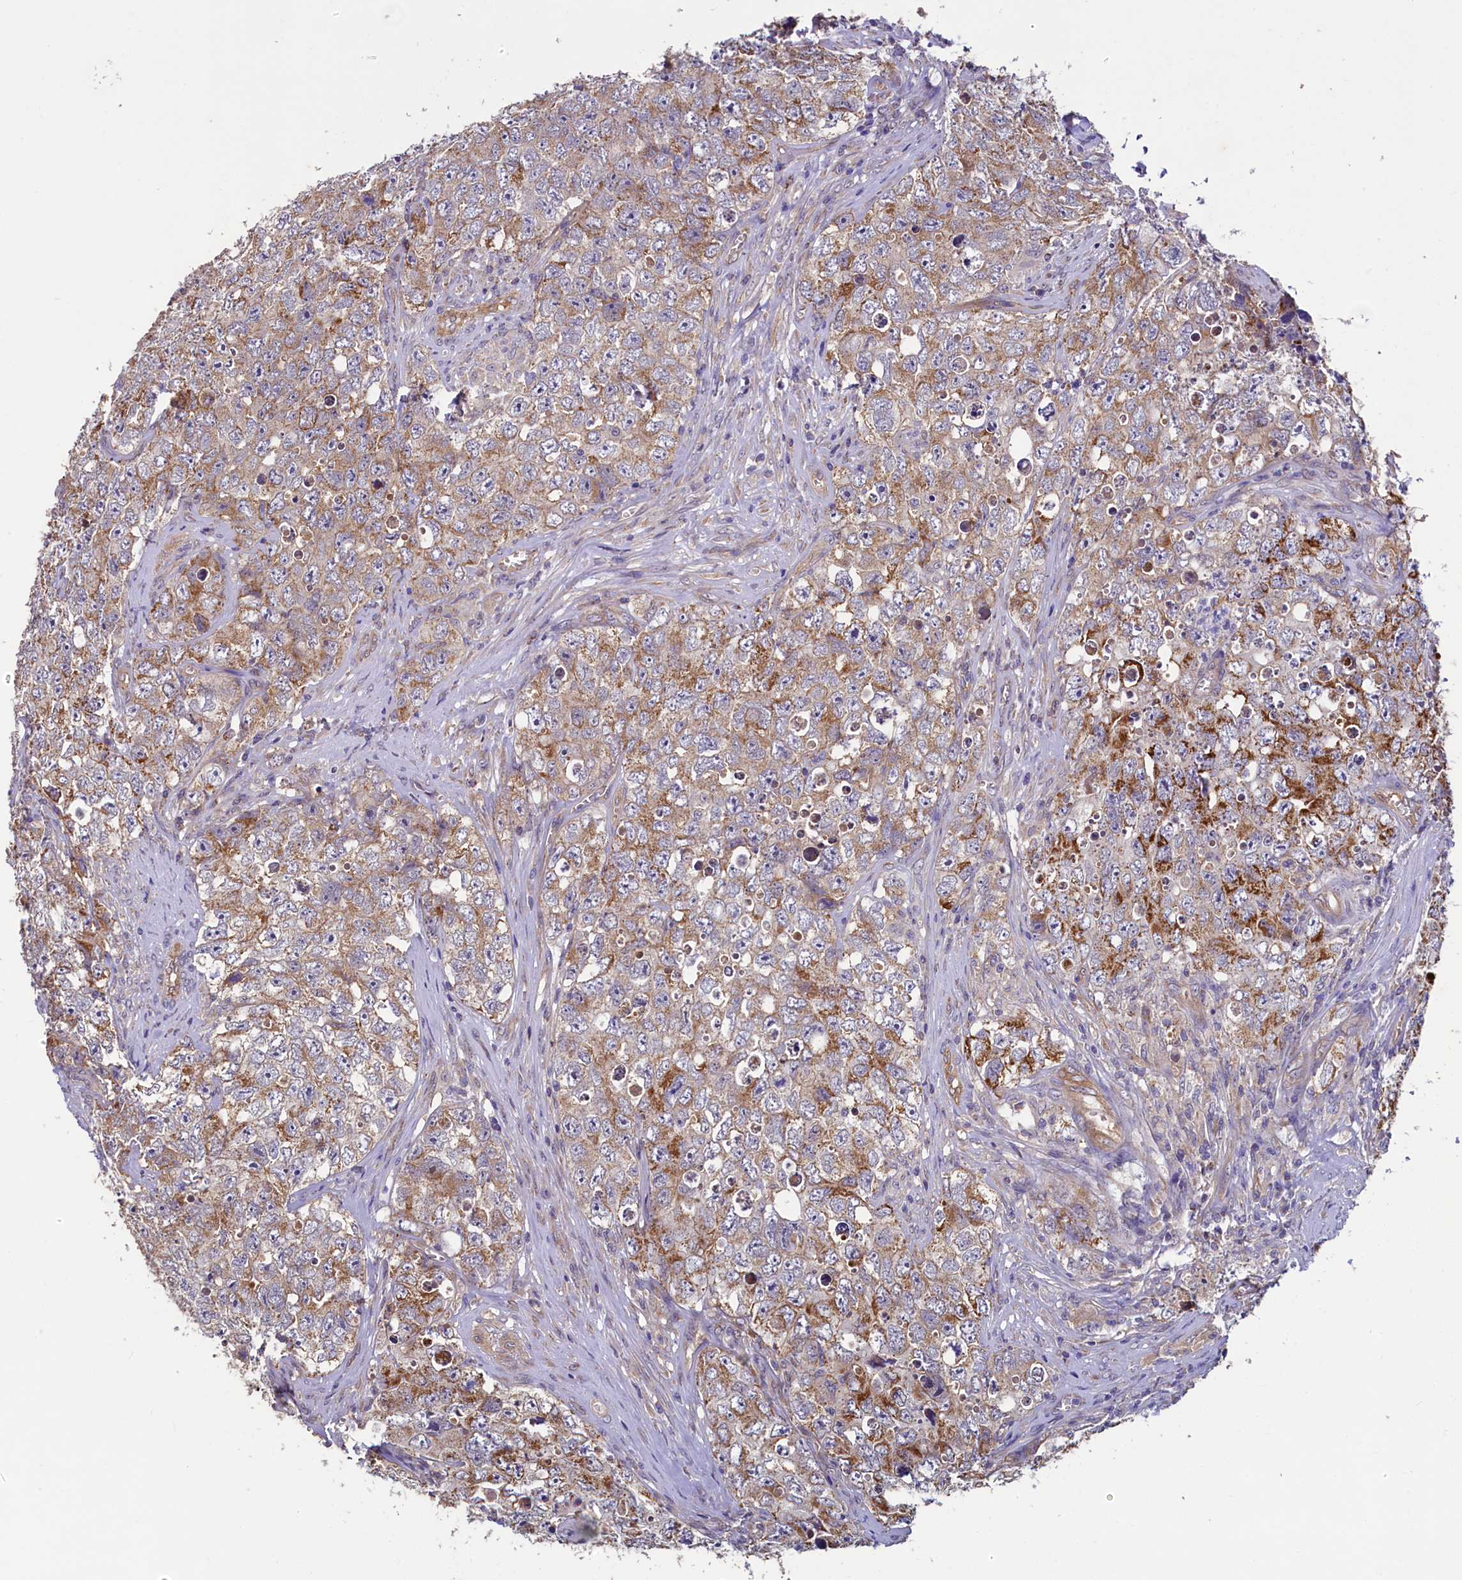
{"staining": {"intensity": "strong", "quantity": "25%-75%", "location": "cytoplasmic/membranous"}, "tissue": "testis cancer", "cell_type": "Tumor cells", "image_type": "cancer", "snomed": [{"axis": "morphology", "description": "Seminoma, NOS"}, {"axis": "morphology", "description": "Carcinoma, Embryonal, NOS"}, {"axis": "topography", "description": "Testis"}], "caption": "Protein analysis of testis seminoma tissue demonstrates strong cytoplasmic/membranous expression in about 25%-75% of tumor cells. The staining is performed using DAB brown chromogen to label protein expression. The nuclei are counter-stained blue using hematoxylin.", "gene": "SPATA2L", "patient": {"sex": "male", "age": 43}}